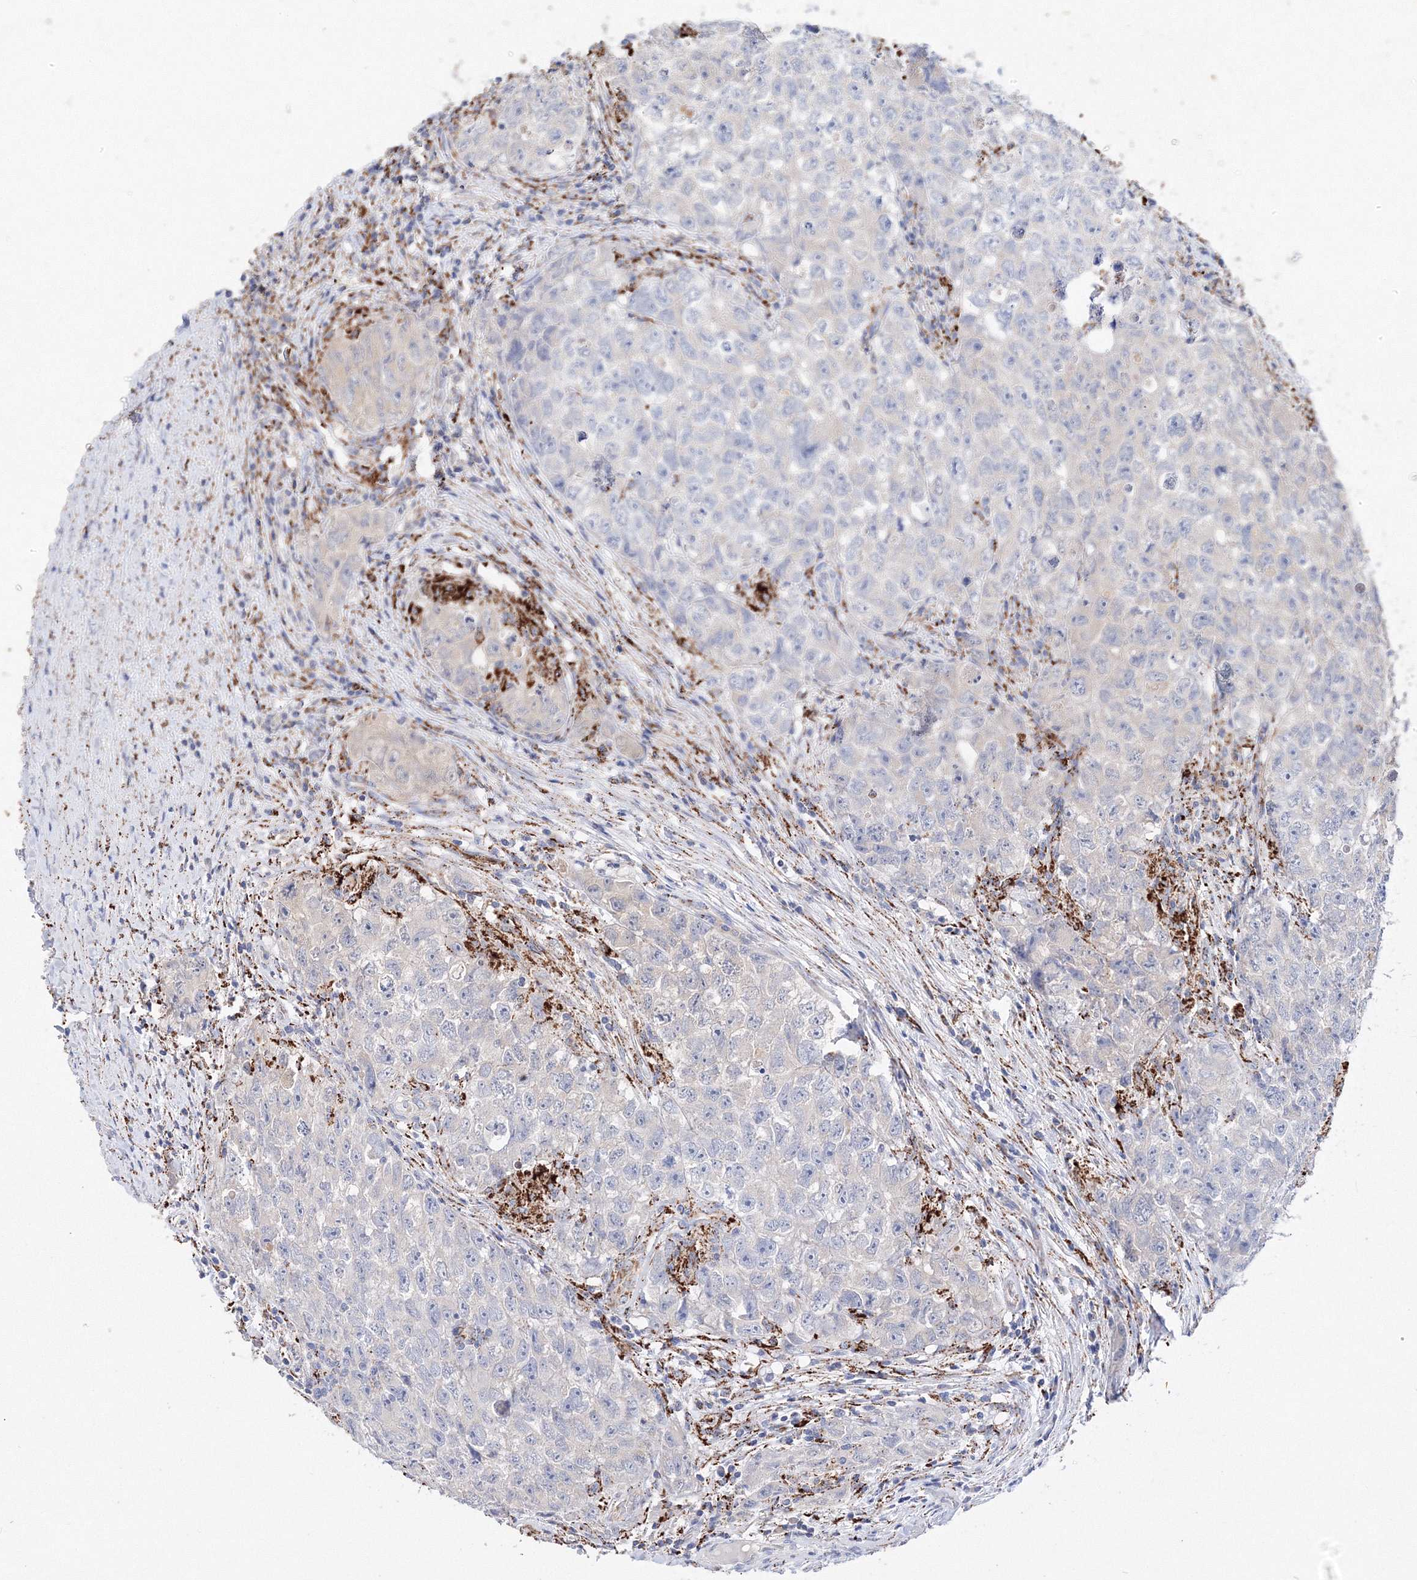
{"staining": {"intensity": "negative", "quantity": "none", "location": "none"}, "tissue": "testis cancer", "cell_type": "Tumor cells", "image_type": "cancer", "snomed": [{"axis": "morphology", "description": "Seminoma, NOS"}, {"axis": "morphology", "description": "Carcinoma, Embryonal, NOS"}, {"axis": "topography", "description": "Testis"}], "caption": "IHC histopathology image of neoplastic tissue: human testis cancer (embryonal carcinoma) stained with DAB exhibits no significant protein positivity in tumor cells. The staining was performed using DAB (3,3'-diaminobenzidine) to visualize the protein expression in brown, while the nuclei were stained in blue with hematoxylin (Magnification: 20x).", "gene": "MERTK", "patient": {"sex": "male", "age": 43}}